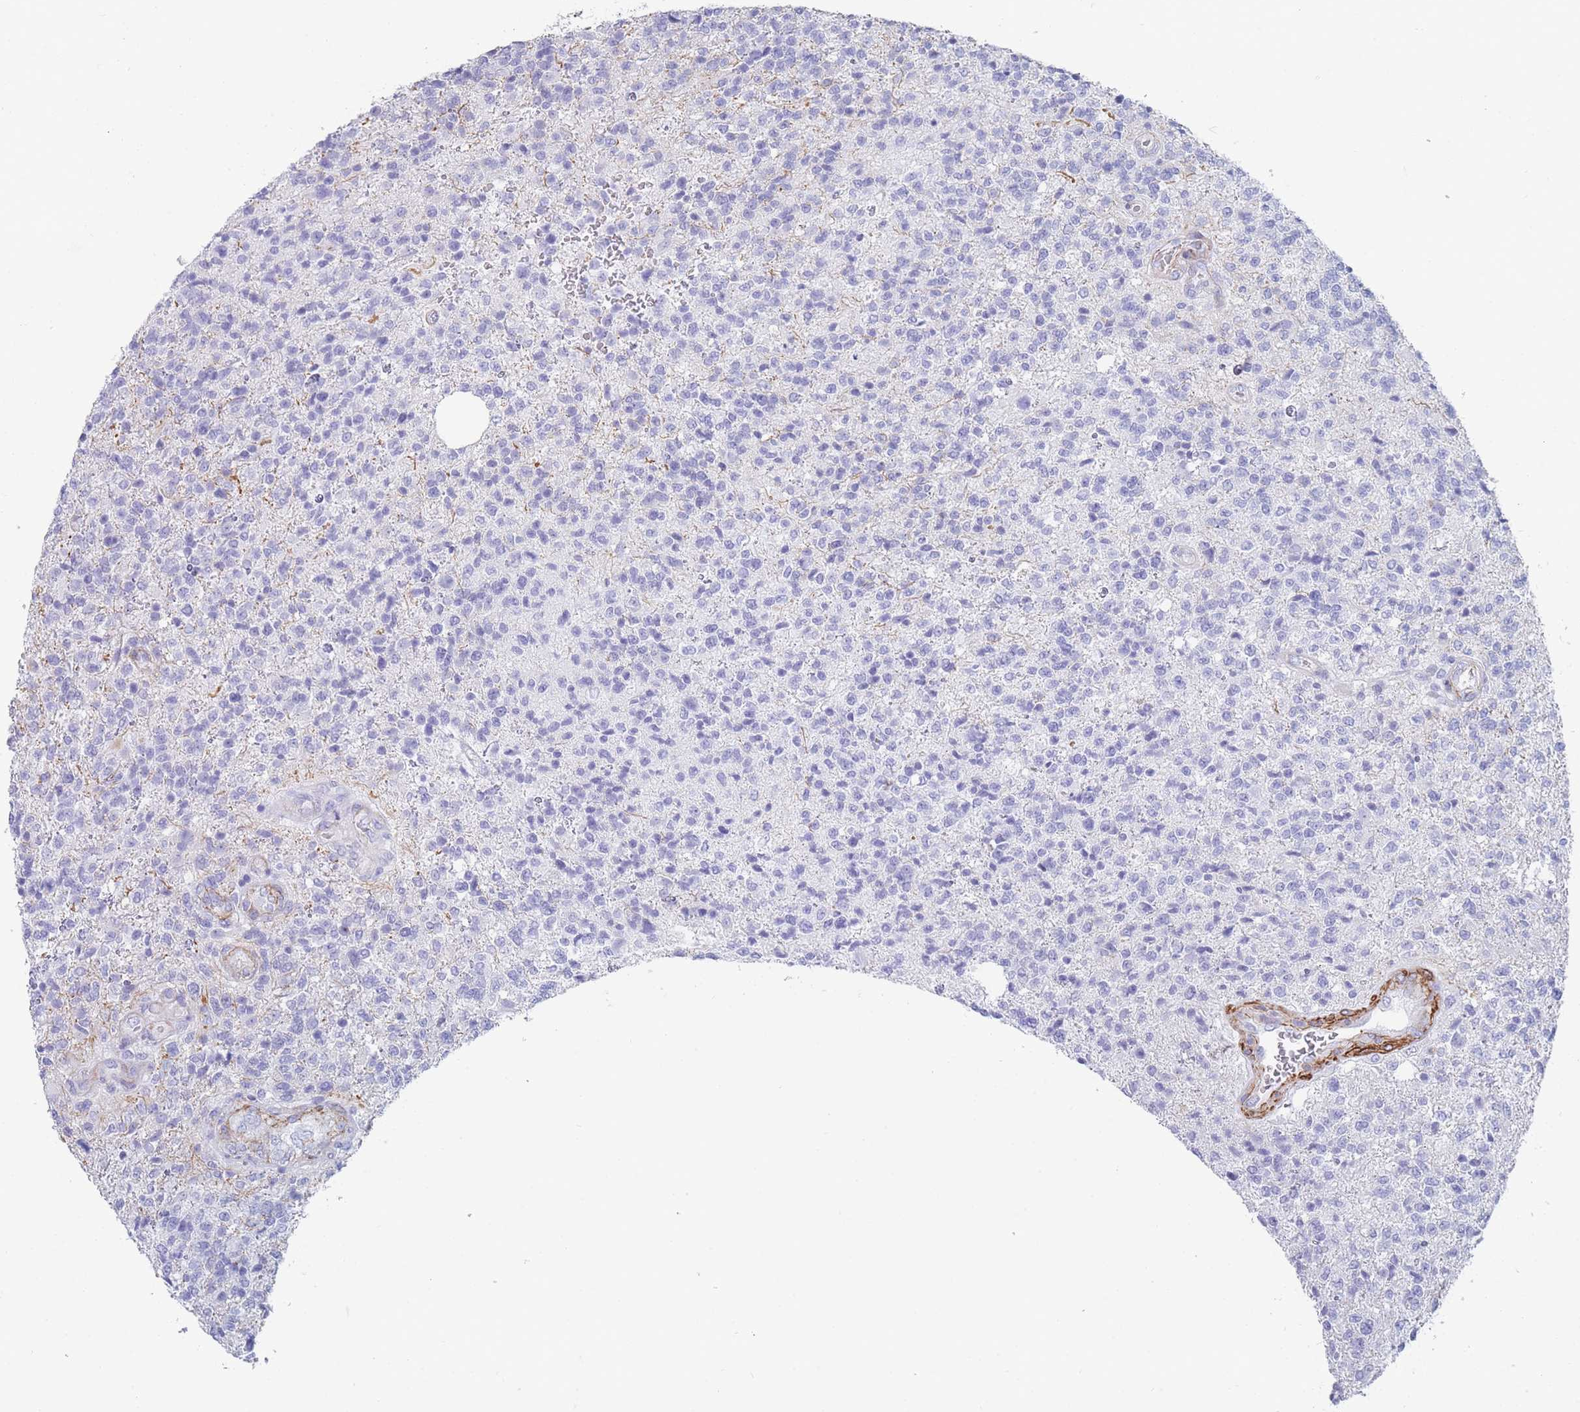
{"staining": {"intensity": "negative", "quantity": "none", "location": "none"}, "tissue": "glioma", "cell_type": "Tumor cells", "image_type": "cancer", "snomed": [{"axis": "morphology", "description": "Glioma, malignant, High grade"}, {"axis": "topography", "description": "Brain"}], "caption": "Protein analysis of malignant high-grade glioma exhibits no significant positivity in tumor cells.", "gene": "FPGS", "patient": {"sex": "male", "age": 56}}